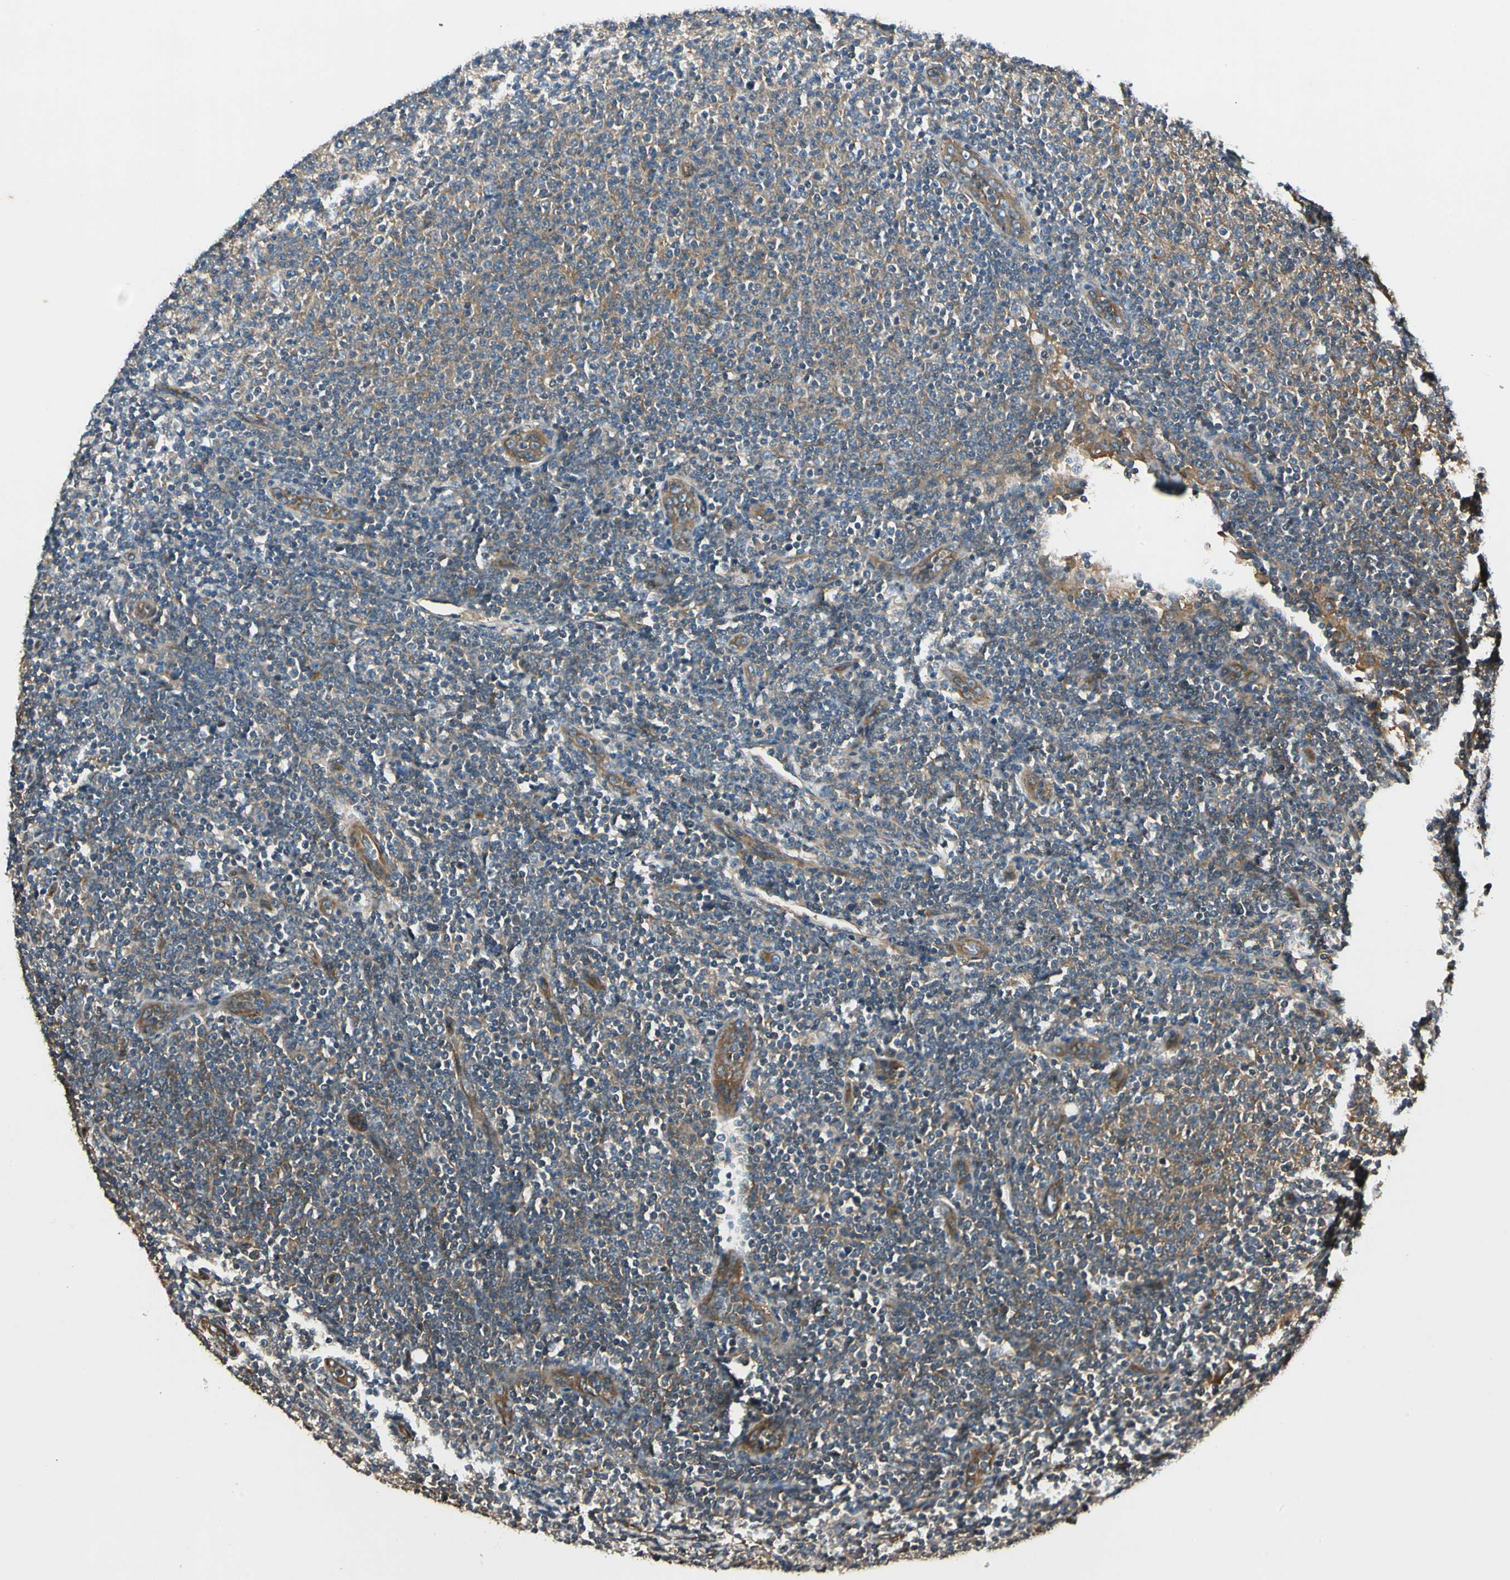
{"staining": {"intensity": "negative", "quantity": "none", "location": "none"}, "tissue": "lymphoma", "cell_type": "Tumor cells", "image_type": "cancer", "snomed": [{"axis": "morphology", "description": "Malignant lymphoma, non-Hodgkin's type, Low grade"}, {"axis": "topography", "description": "Lymph node"}], "caption": "IHC micrograph of neoplastic tissue: lymphoma stained with DAB reveals no significant protein staining in tumor cells.", "gene": "ROCK2", "patient": {"sex": "male", "age": 66}}